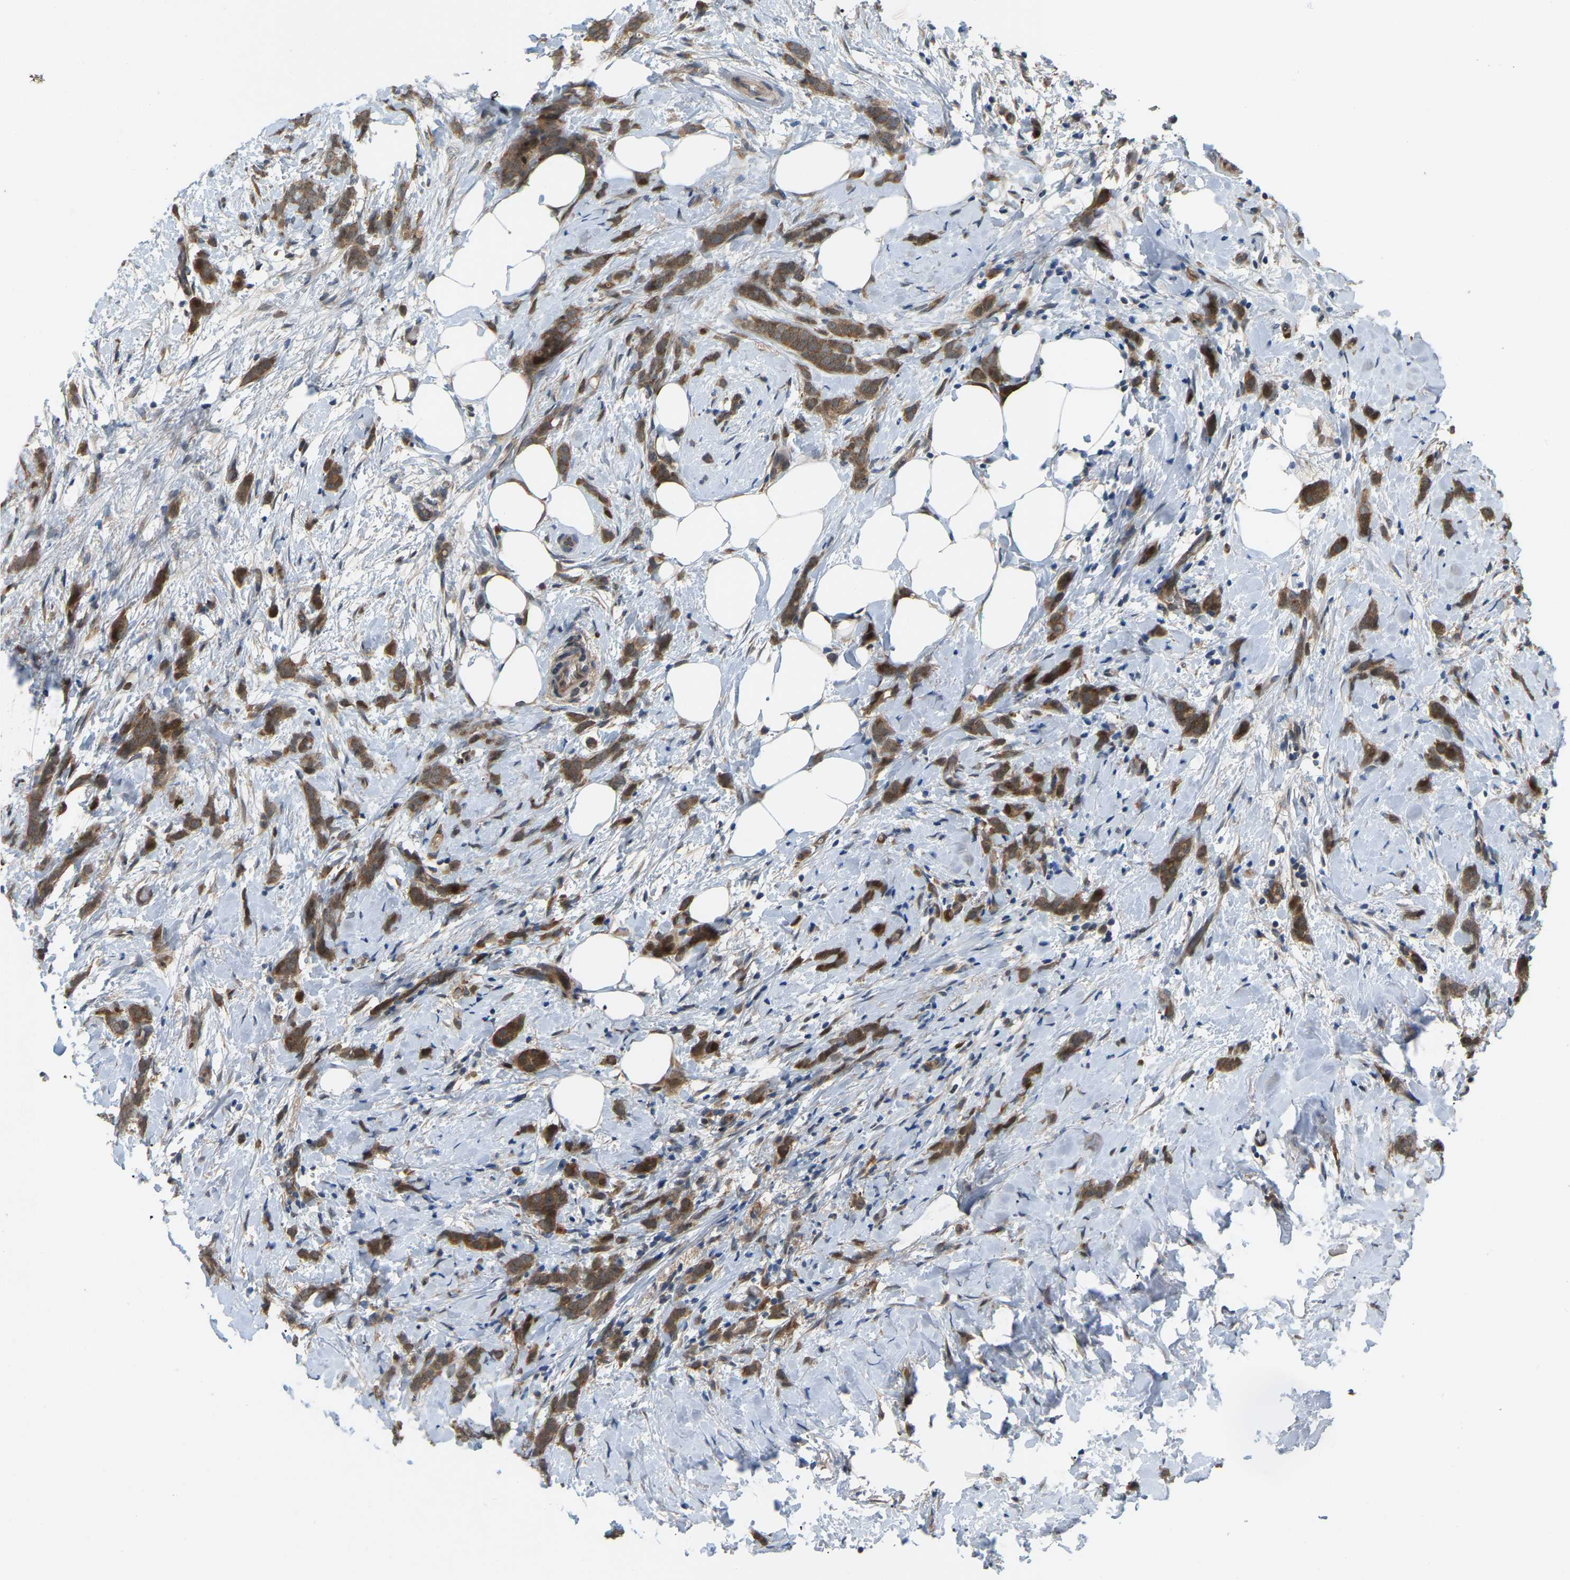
{"staining": {"intensity": "strong", "quantity": ">75%", "location": "cytoplasmic/membranous"}, "tissue": "breast cancer", "cell_type": "Tumor cells", "image_type": "cancer", "snomed": [{"axis": "morphology", "description": "Lobular carcinoma, in situ"}, {"axis": "morphology", "description": "Lobular carcinoma"}, {"axis": "topography", "description": "Breast"}], "caption": "Protein staining by IHC reveals strong cytoplasmic/membranous staining in approximately >75% of tumor cells in lobular carcinoma (breast).", "gene": "CROT", "patient": {"sex": "female", "age": 41}}